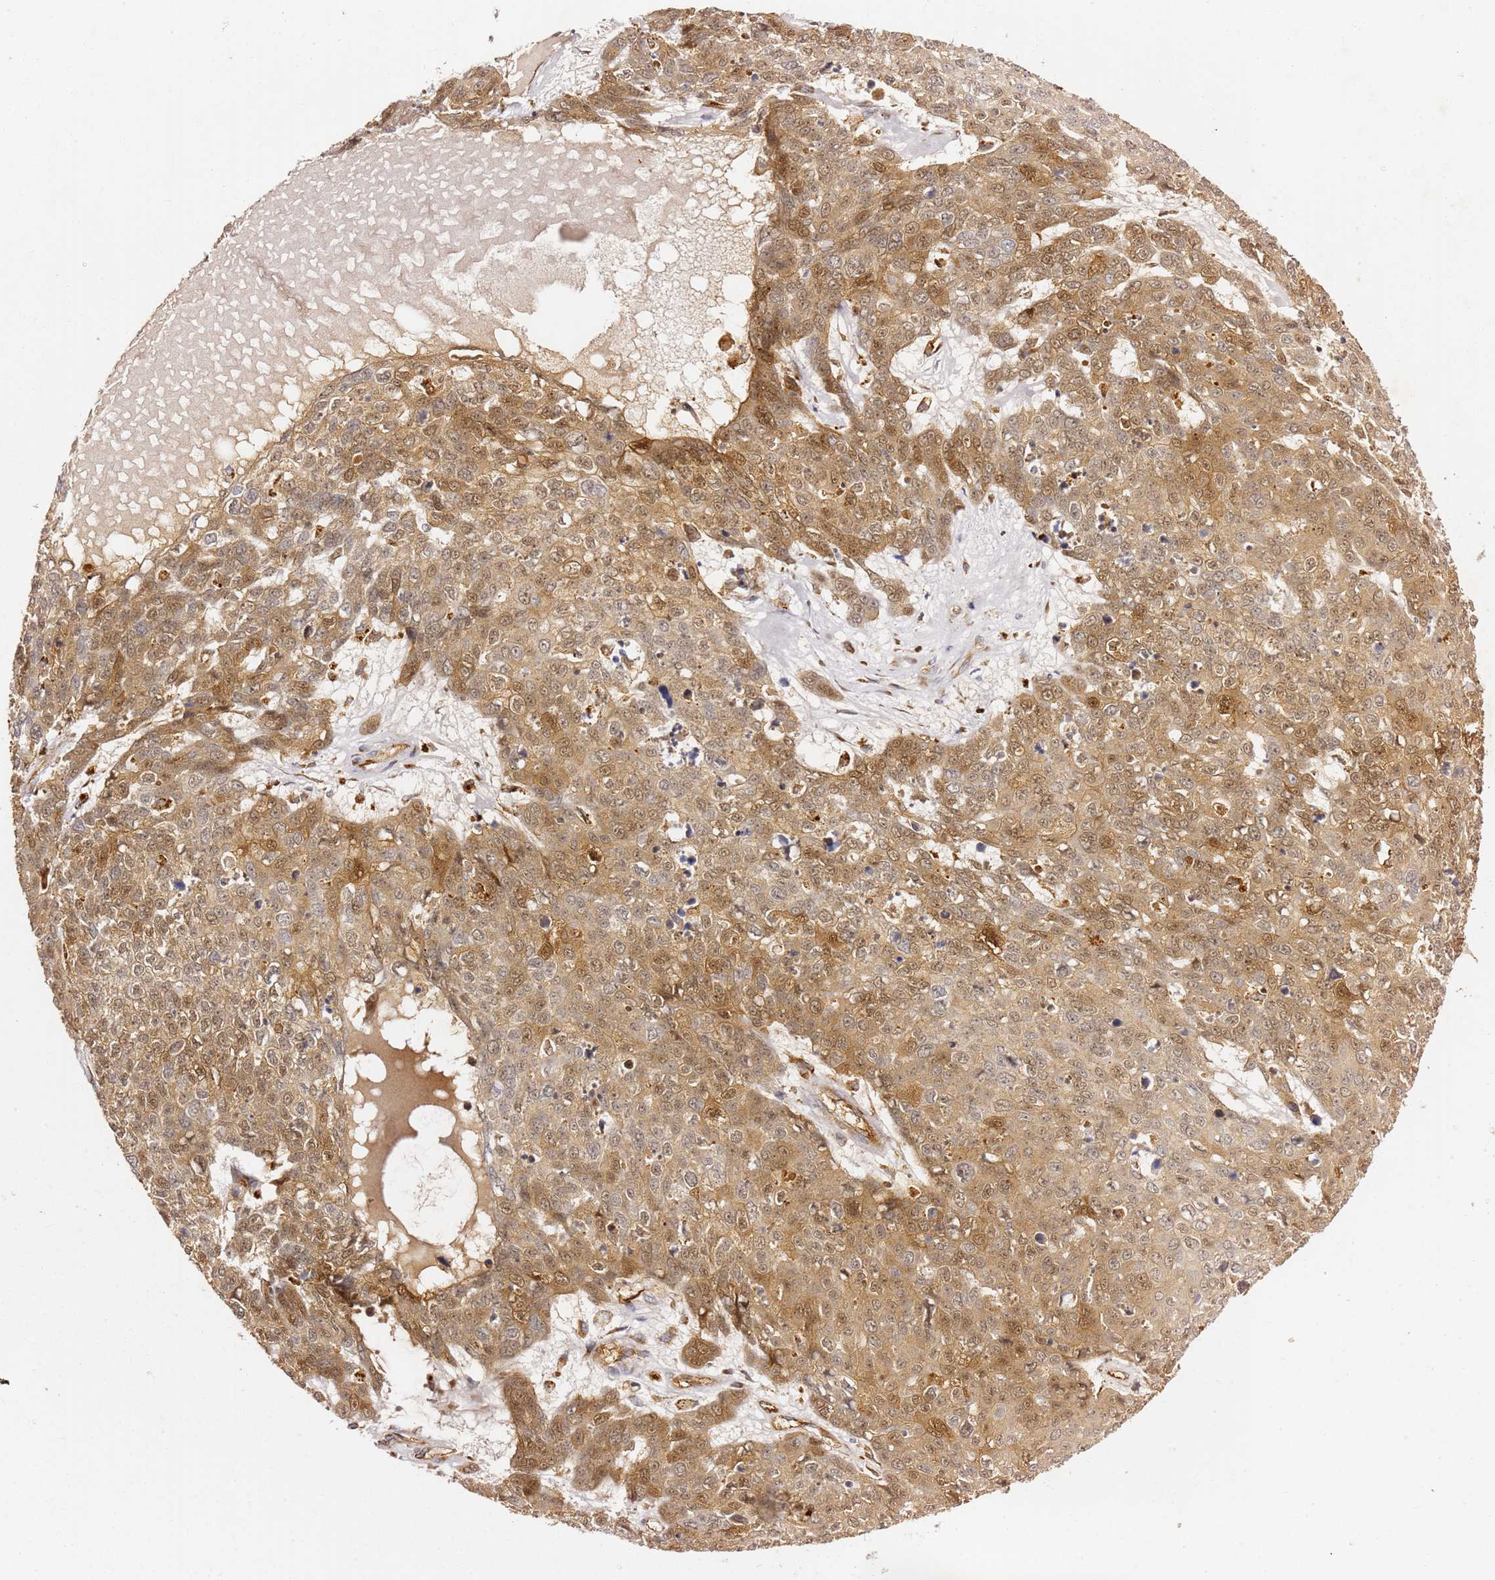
{"staining": {"intensity": "moderate", "quantity": ">75%", "location": "cytoplasmic/membranous,nuclear"}, "tissue": "skin cancer", "cell_type": "Tumor cells", "image_type": "cancer", "snomed": [{"axis": "morphology", "description": "Squamous cell carcinoma, NOS"}, {"axis": "topography", "description": "Skin"}], "caption": "Immunohistochemical staining of human skin cancer (squamous cell carcinoma) displays medium levels of moderate cytoplasmic/membranous and nuclear protein staining in about >75% of tumor cells.", "gene": "KIF7", "patient": {"sex": "male", "age": 71}}